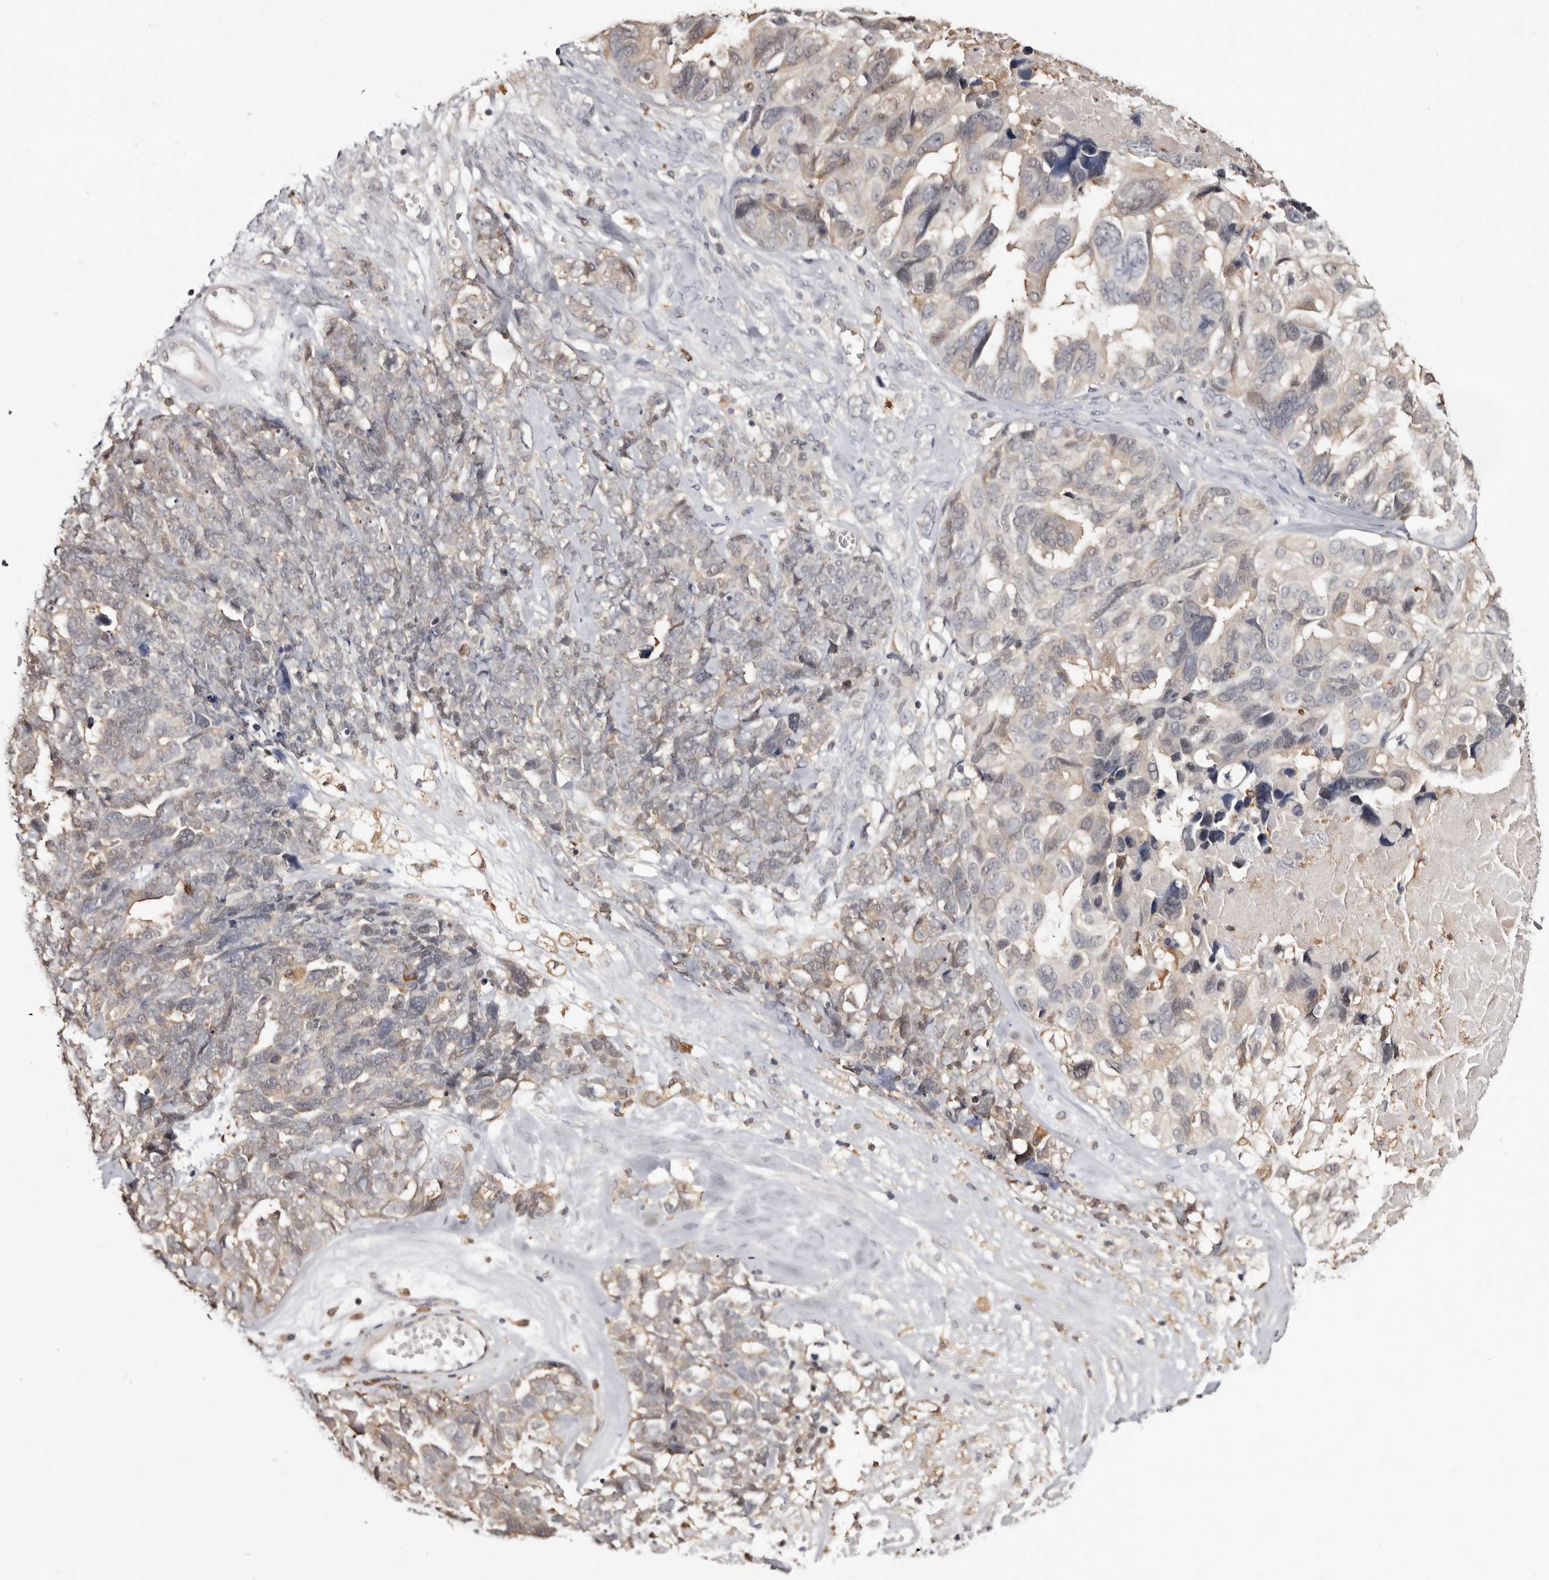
{"staining": {"intensity": "weak", "quantity": "<25%", "location": "cytoplasmic/membranous"}, "tissue": "ovarian cancer", "cell_type": "Tumor cells", "image_type": "cancer", "snomed": [{"axis": "morphology", "description": "Cystadenocarcinoma, serous, NOS"}, {"axis": "topography", "description": "Ovary"}], "caption": "Tumor cells are negative for brown protein staining in ovarian cancer. The staining was performed using DAB to visualize the protein expression in brown, while the nuclei were stained in blue with hematoxylin (Magnification: 20x).", "gene": "TNNI1", "patient": {"sex": "female", "age": 79}}